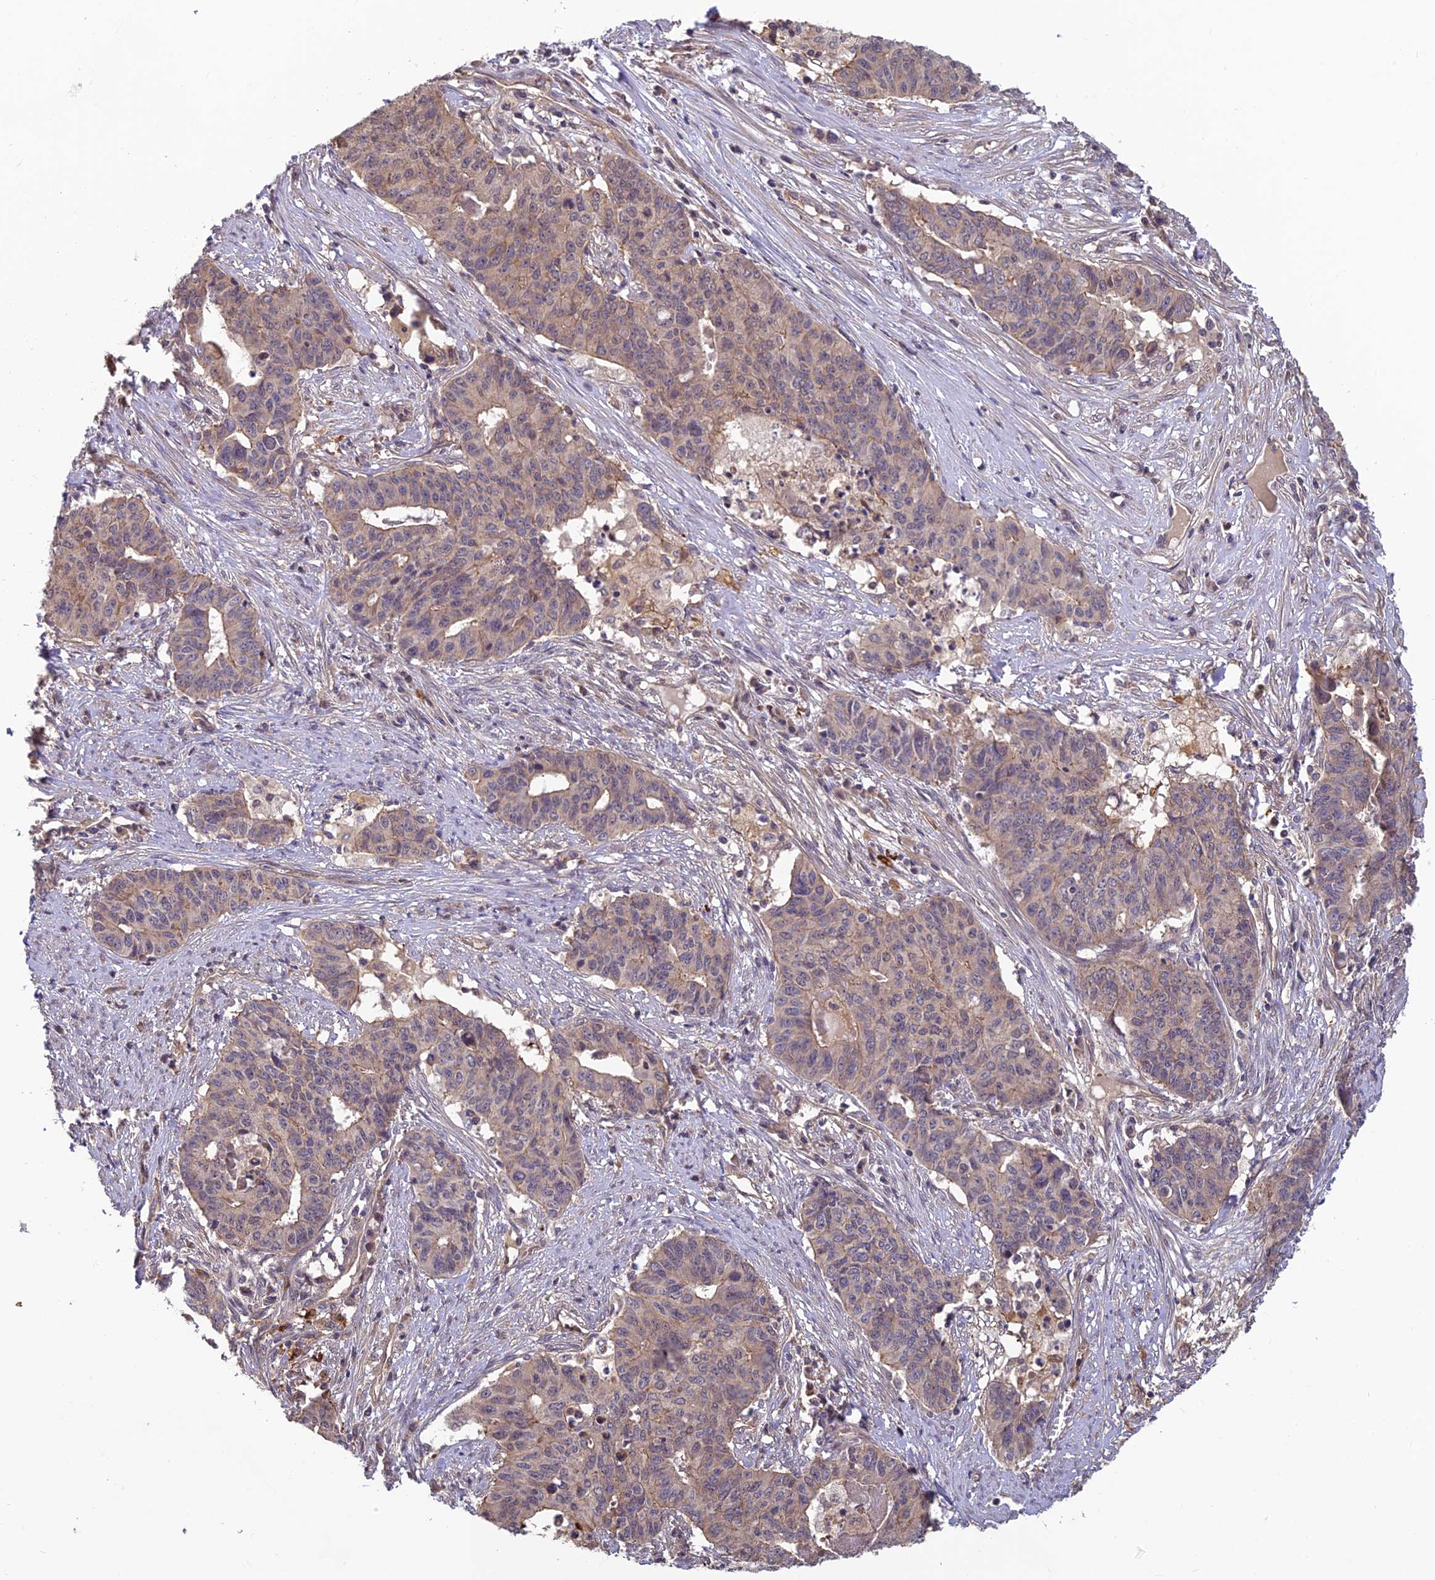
{"staining": {"intensity": "weak", "quantity": "<25%", "location": "cytoplasmic/membranous"}, "tissue": "endometrial cancer", "cell_type": "Tumor cells", "image_type": "cancer", "snomed": [{"axis": "morphology", "description": "Adenocarcinoma, NOS"}, {"axis": "topography", "description": "Endometrium"}], "caption": "This is an immunohistochemistry (IHC) histopathology image of human endometrial adenocarcinoma. There is no expression in tumor cells.", "gene": "PIKFYVE", "patient": {"sex": "female", "age": 59}}